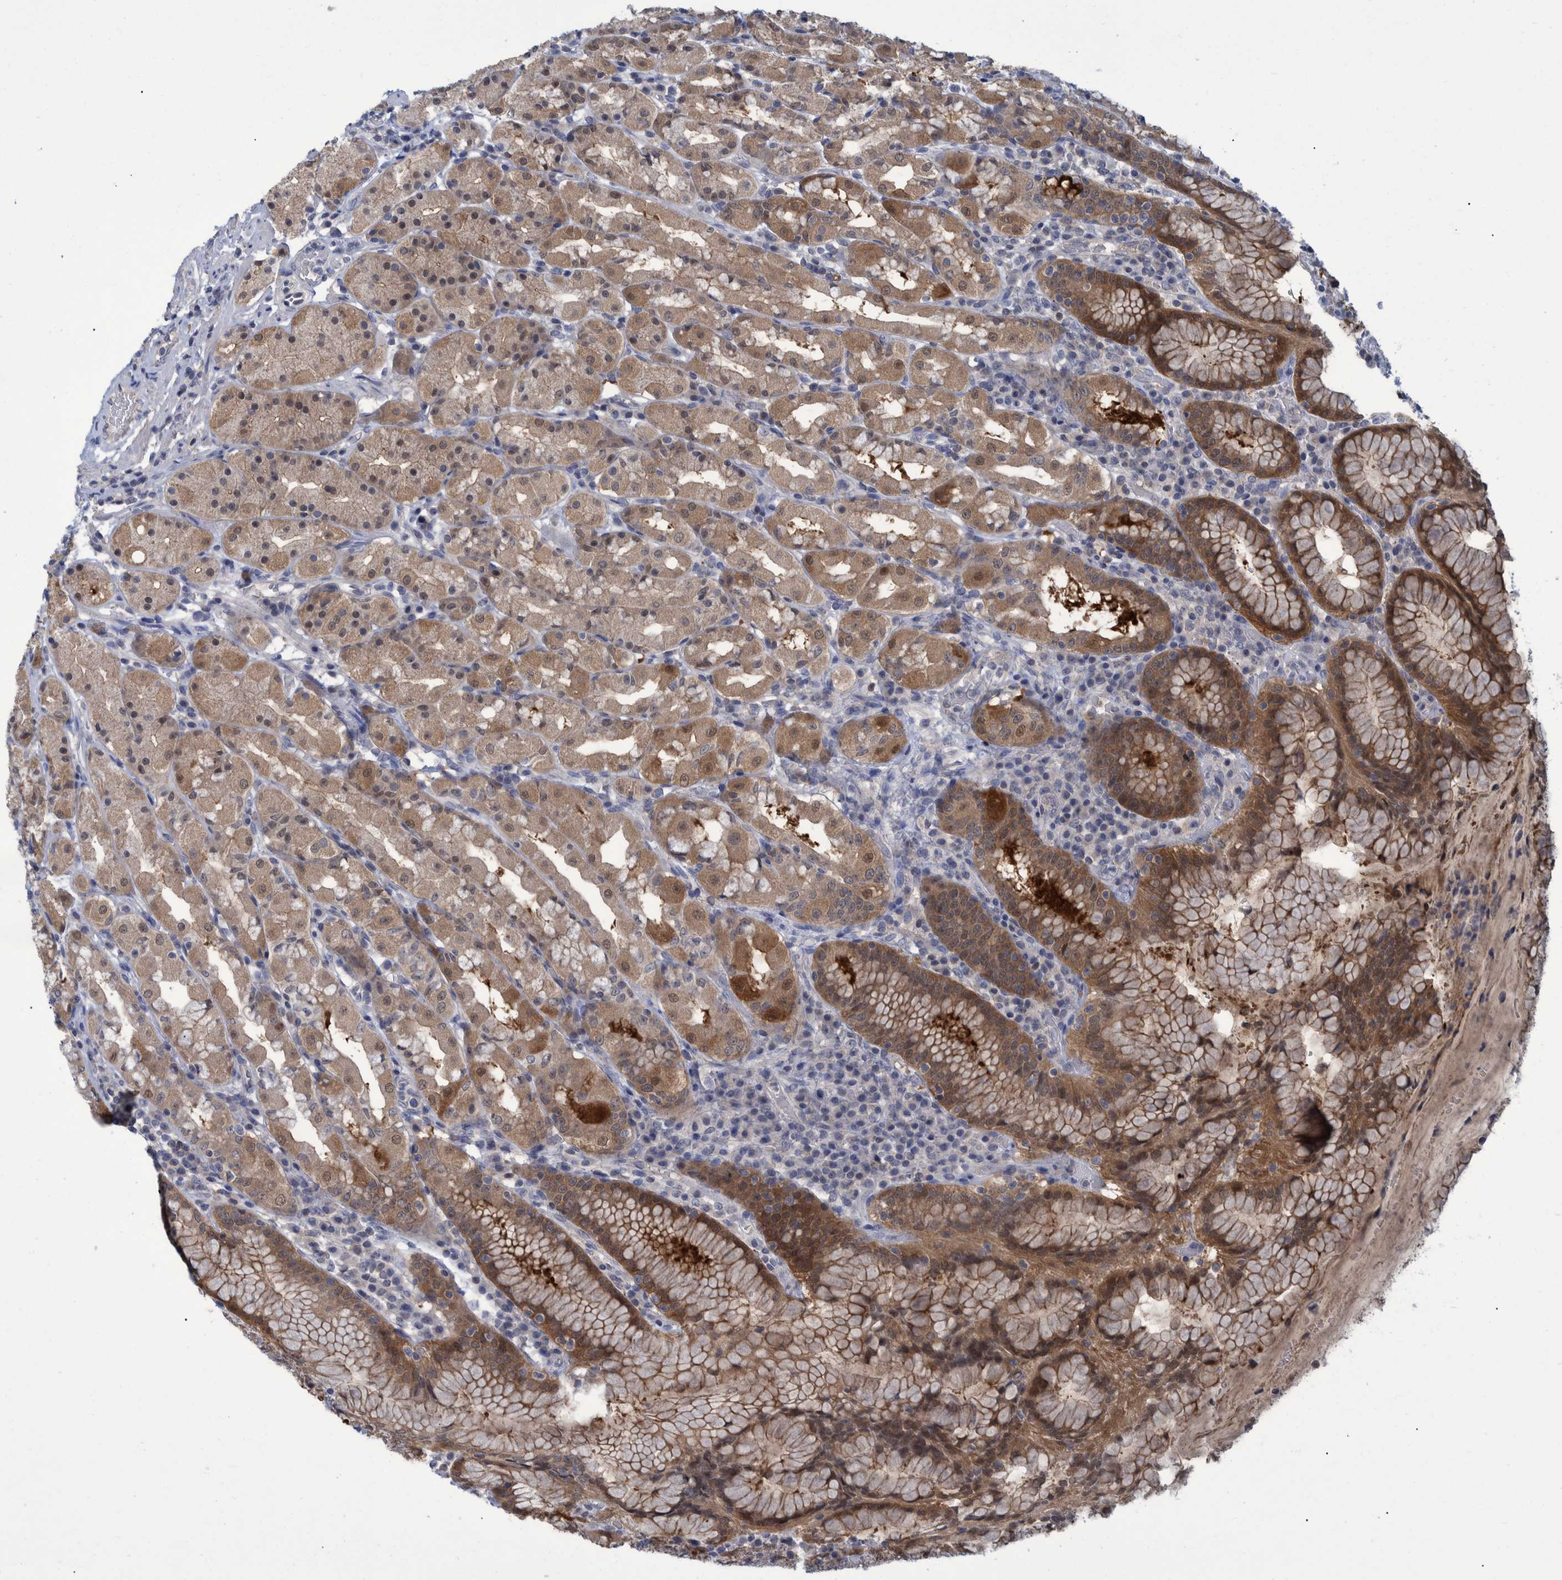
{"staining": {"intensity": "moderate", "quantity": "25%-75%", "location": "cytoplasmic/membranous"}, "tissue": "stomach", "cell_type": "Glandular cells", "image_type": "normal", "snomed": [{"axis": "morphology", "description": "Normal tissue, NOS"}, {"axis": "topography", "description": "Stomach, lower"}], "caption": "The histopathology image shows a brown stain indicating the presence of a protein in the cytoplasmic/membranous of glandular cells in stomach. (Brightfield microscopy of DAB IHC at high magnification).", "gene": "PCYT2", "patient": {"sex": "female", "age": 56}}